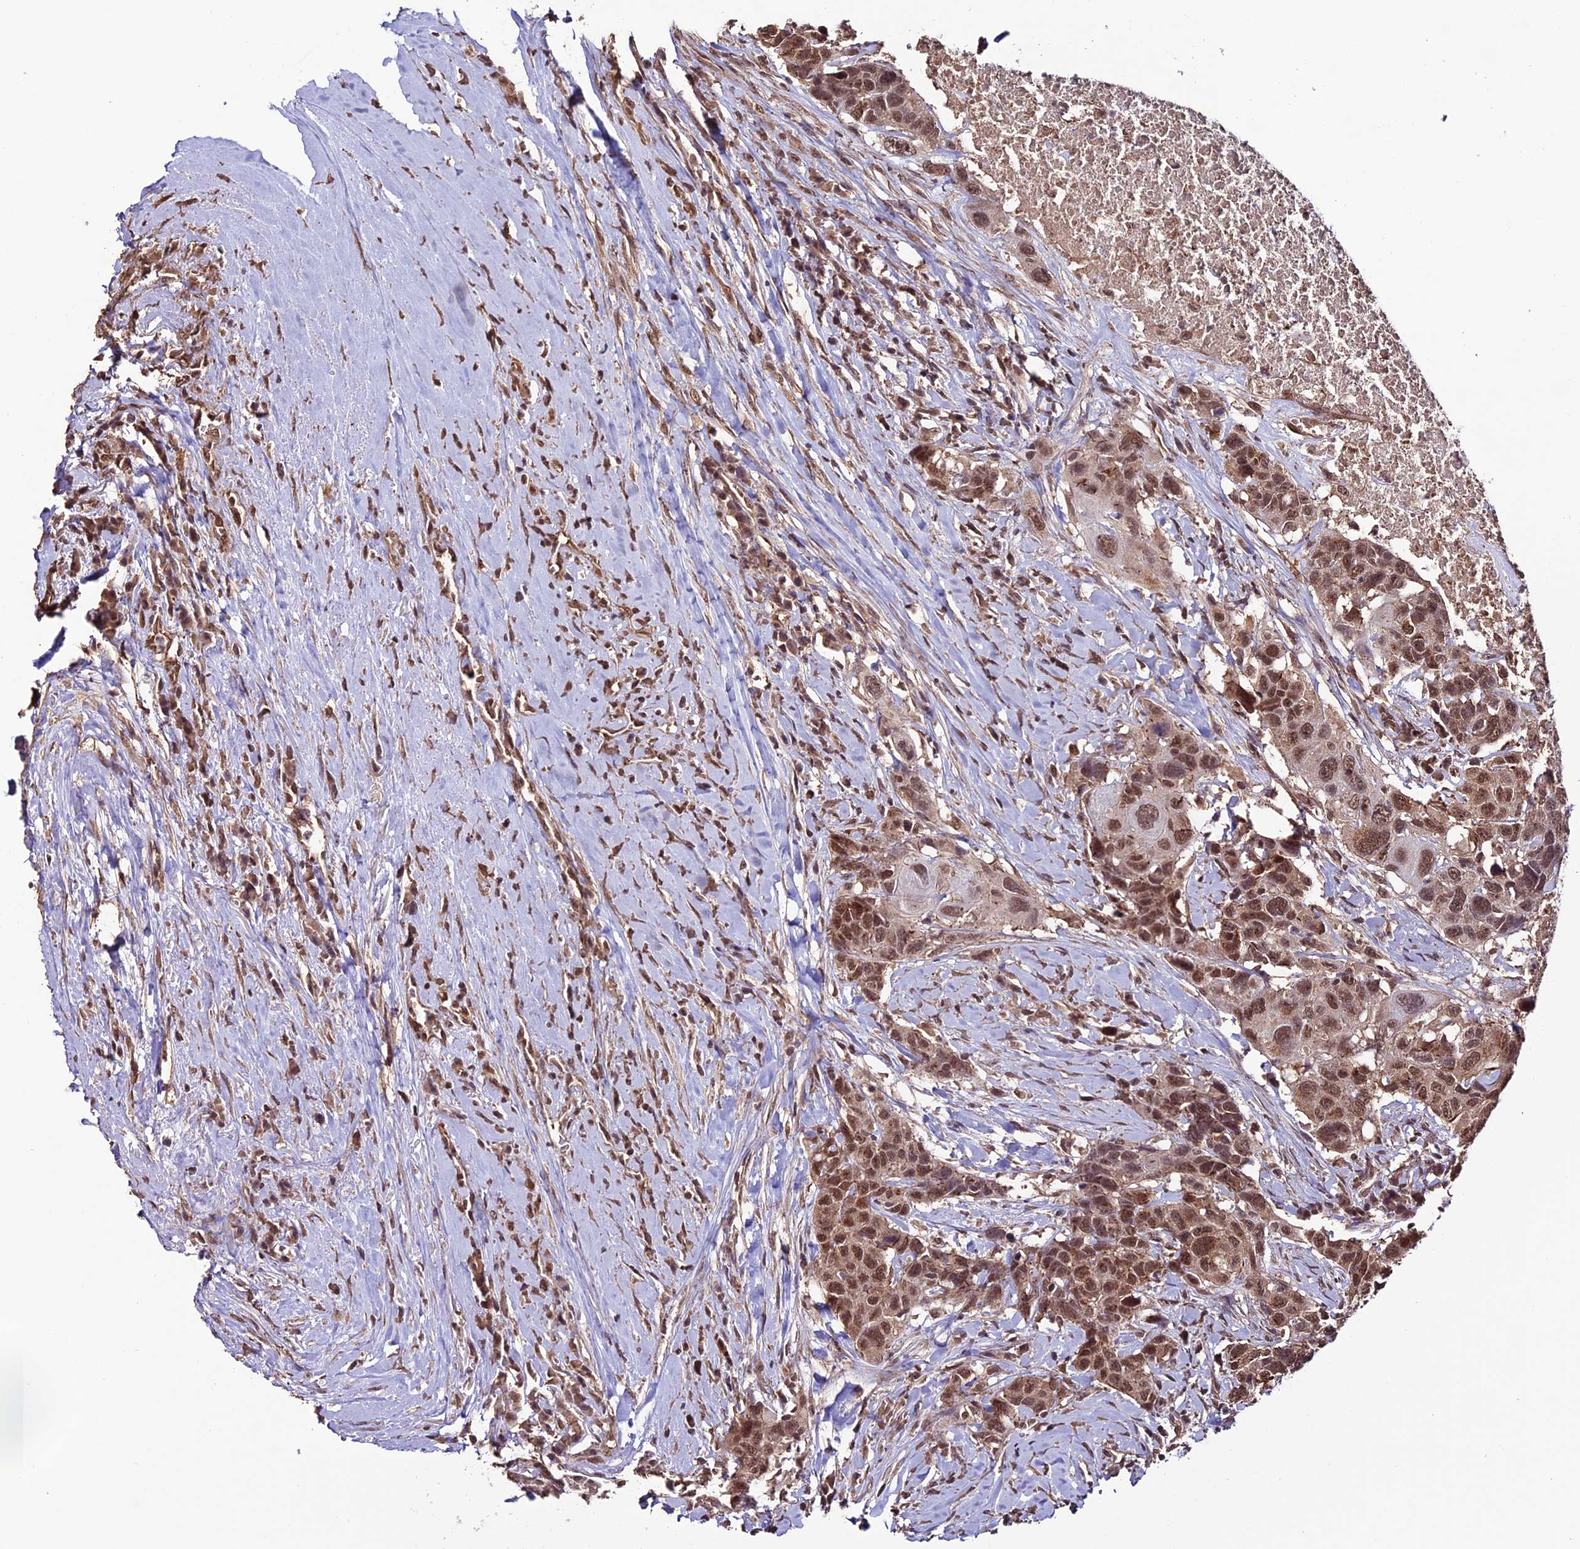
{"staining": {"intensity": "moderate", "quantity": ">75%", "location": "nuclear"}, "tissue": "head and neck cancer", "cell_type": "Tumor cells", "image_type": "cancer", "snomed": [{"axis": "morphology", "description": "Squamous cell carcinoma, NOS"}, {"axis": "topography", "description": "Head-Neck"}], "caption": "Head and neck cancer (squamous cell carcinoma) stained for a protein (brown) exhibits moderate nuclear positive positivity in approximately >75% of tumor cells.", "gene": "CABIN1", "patient": {"sex": "male", "age": 66}}